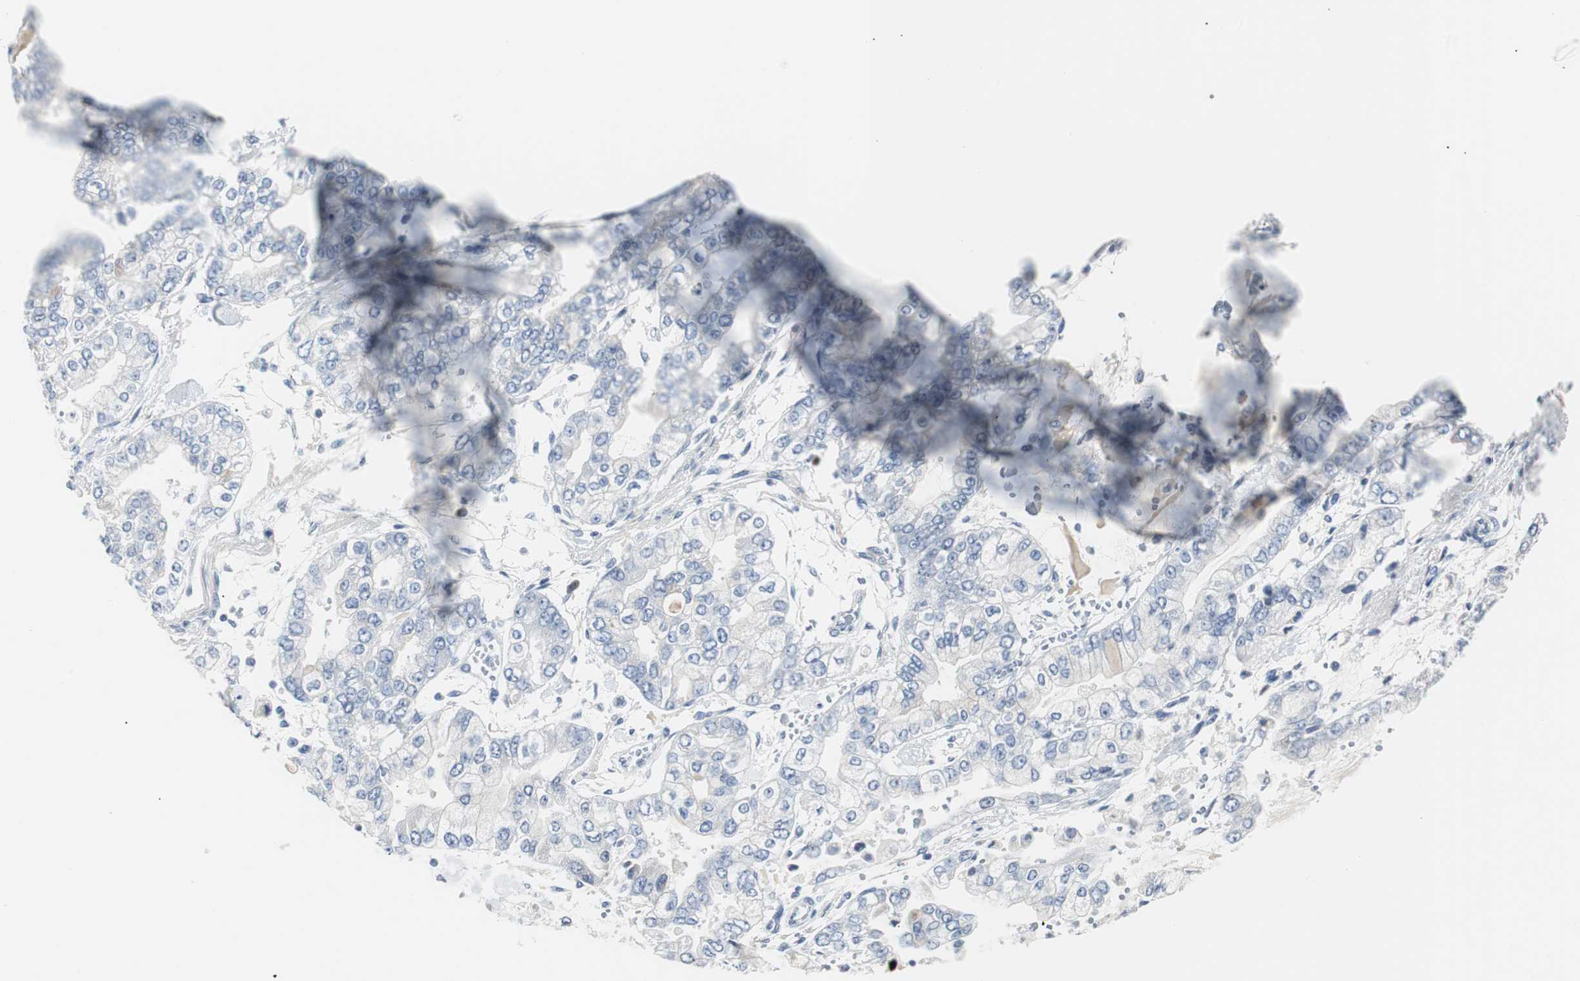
{"staining": {"intensity": "negative", "quantity": "none", "location": "none"}, "tissue": "stomach cancer", "cell_type": "Tumor cells", "image_type": "cancer", "snomed": [{"axis": "morphology", "description": "Normal tissue, NOS"}, {"axis": "morphology", "description": "Adenocarcinoma, NOS"}, {"axis": "topography", "description": "Stomach, upper"}, {"axis": "topography", "description": "Stomach"}], "caption": "Immunohistochemistry image of human stomach cancer (adenocarcinoma) stained for a protein (brown), which demonstrates no positivity in tumor cells.", "gene": "SOX30", "patient": {"sex": "male", "age": 76}}